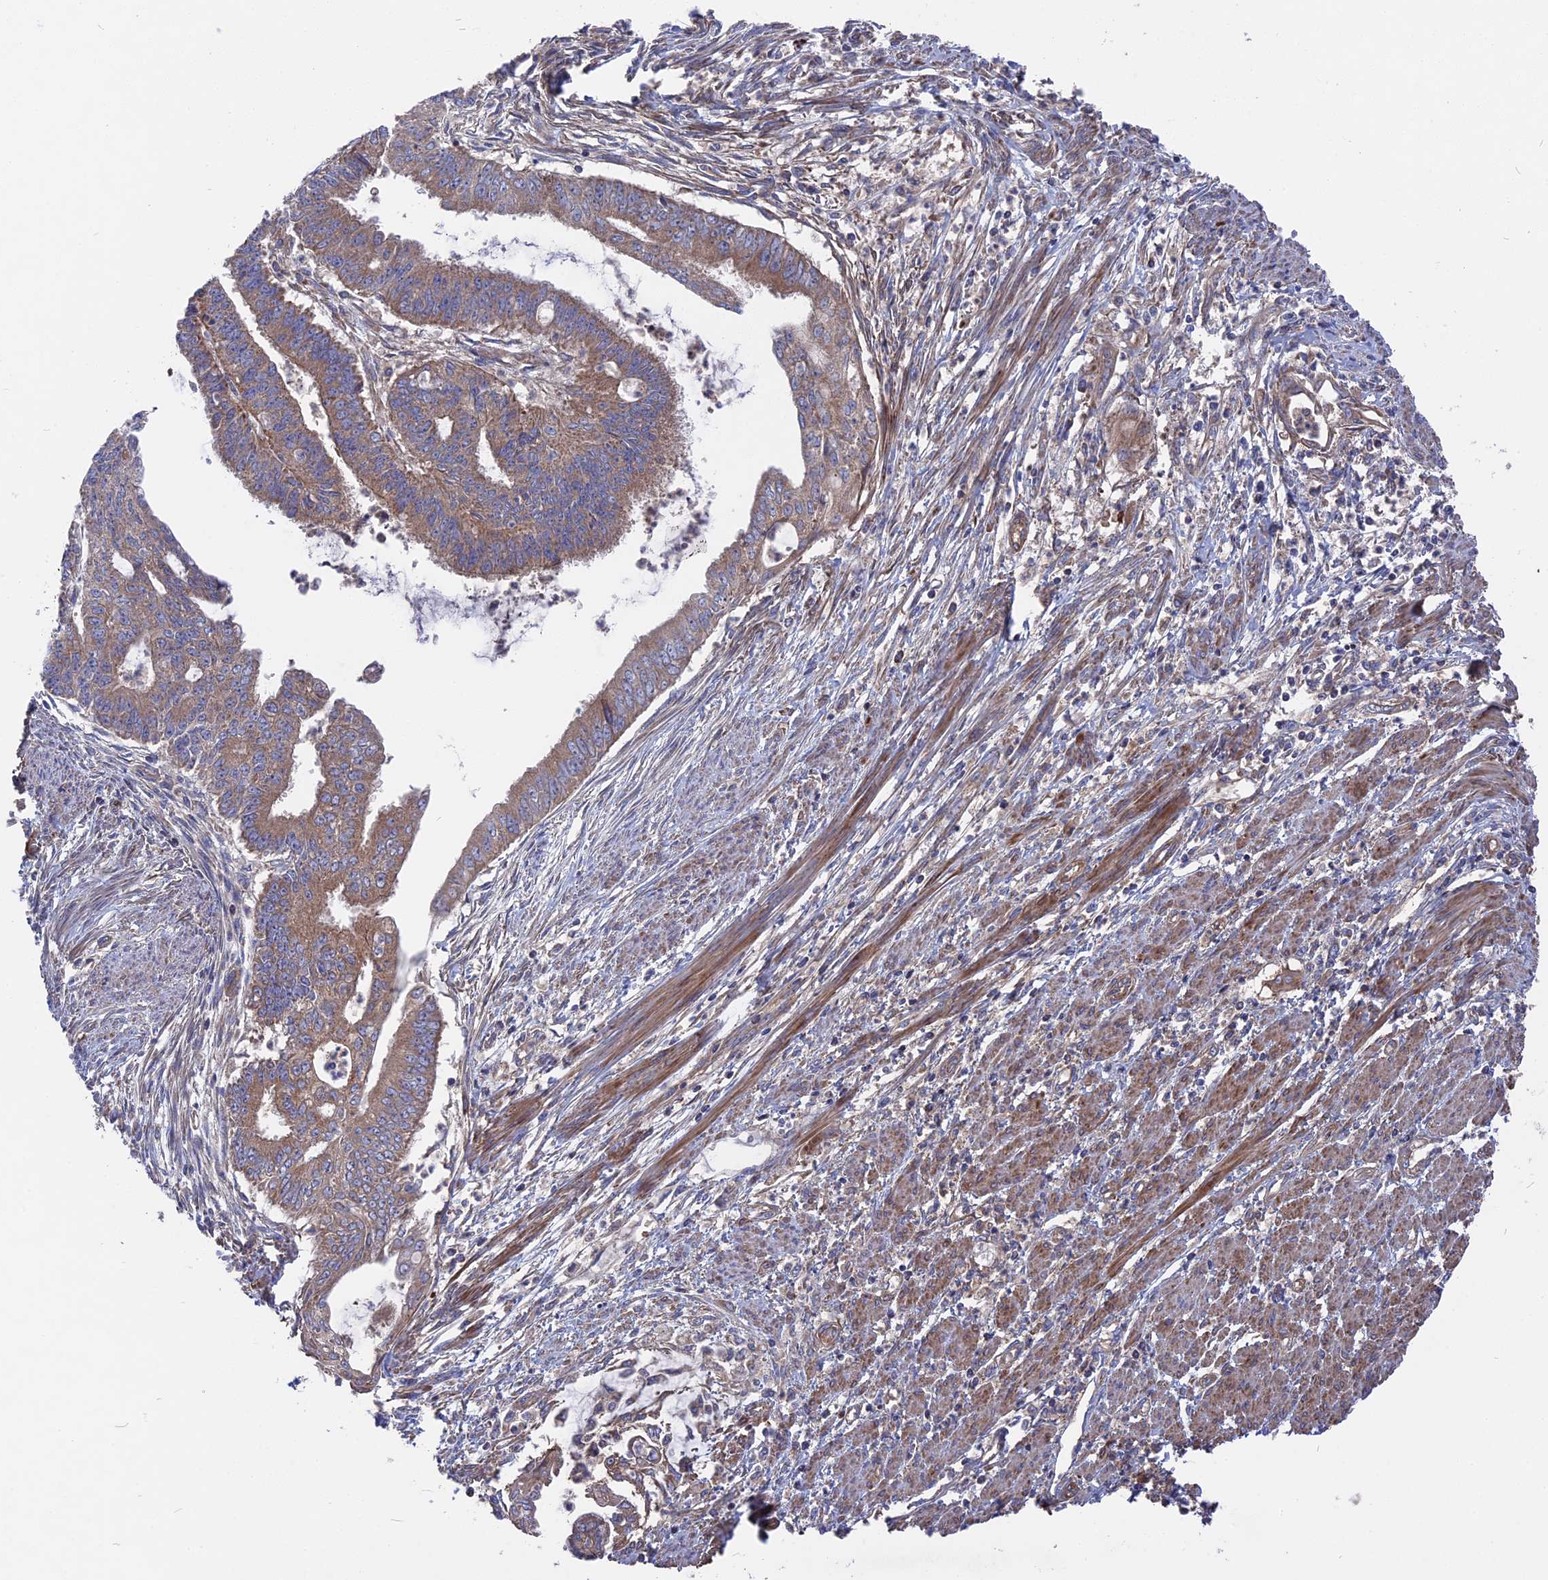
{"staining": {"intensity": "weak", "quantity": "25%-75%", "location": "cytoplasmic/membranous"}, "tissue": "endometrial cancer", "cell_type": "Tumor cells", "image_type": "cancer", "snomed": [{"axis": "morphology", "description": "Adenocarcinoma, NOS"}, {"axis": "topography", "description": "Endometrium"}], "caption": "Endometrial cancer stained for a protein (brown) reveals weak cytoplasmic/membranous positive expression in about 25%-75% of tumor cells.", "gene": "TELO2", "patient": {"sex": "female", "age": 73}}